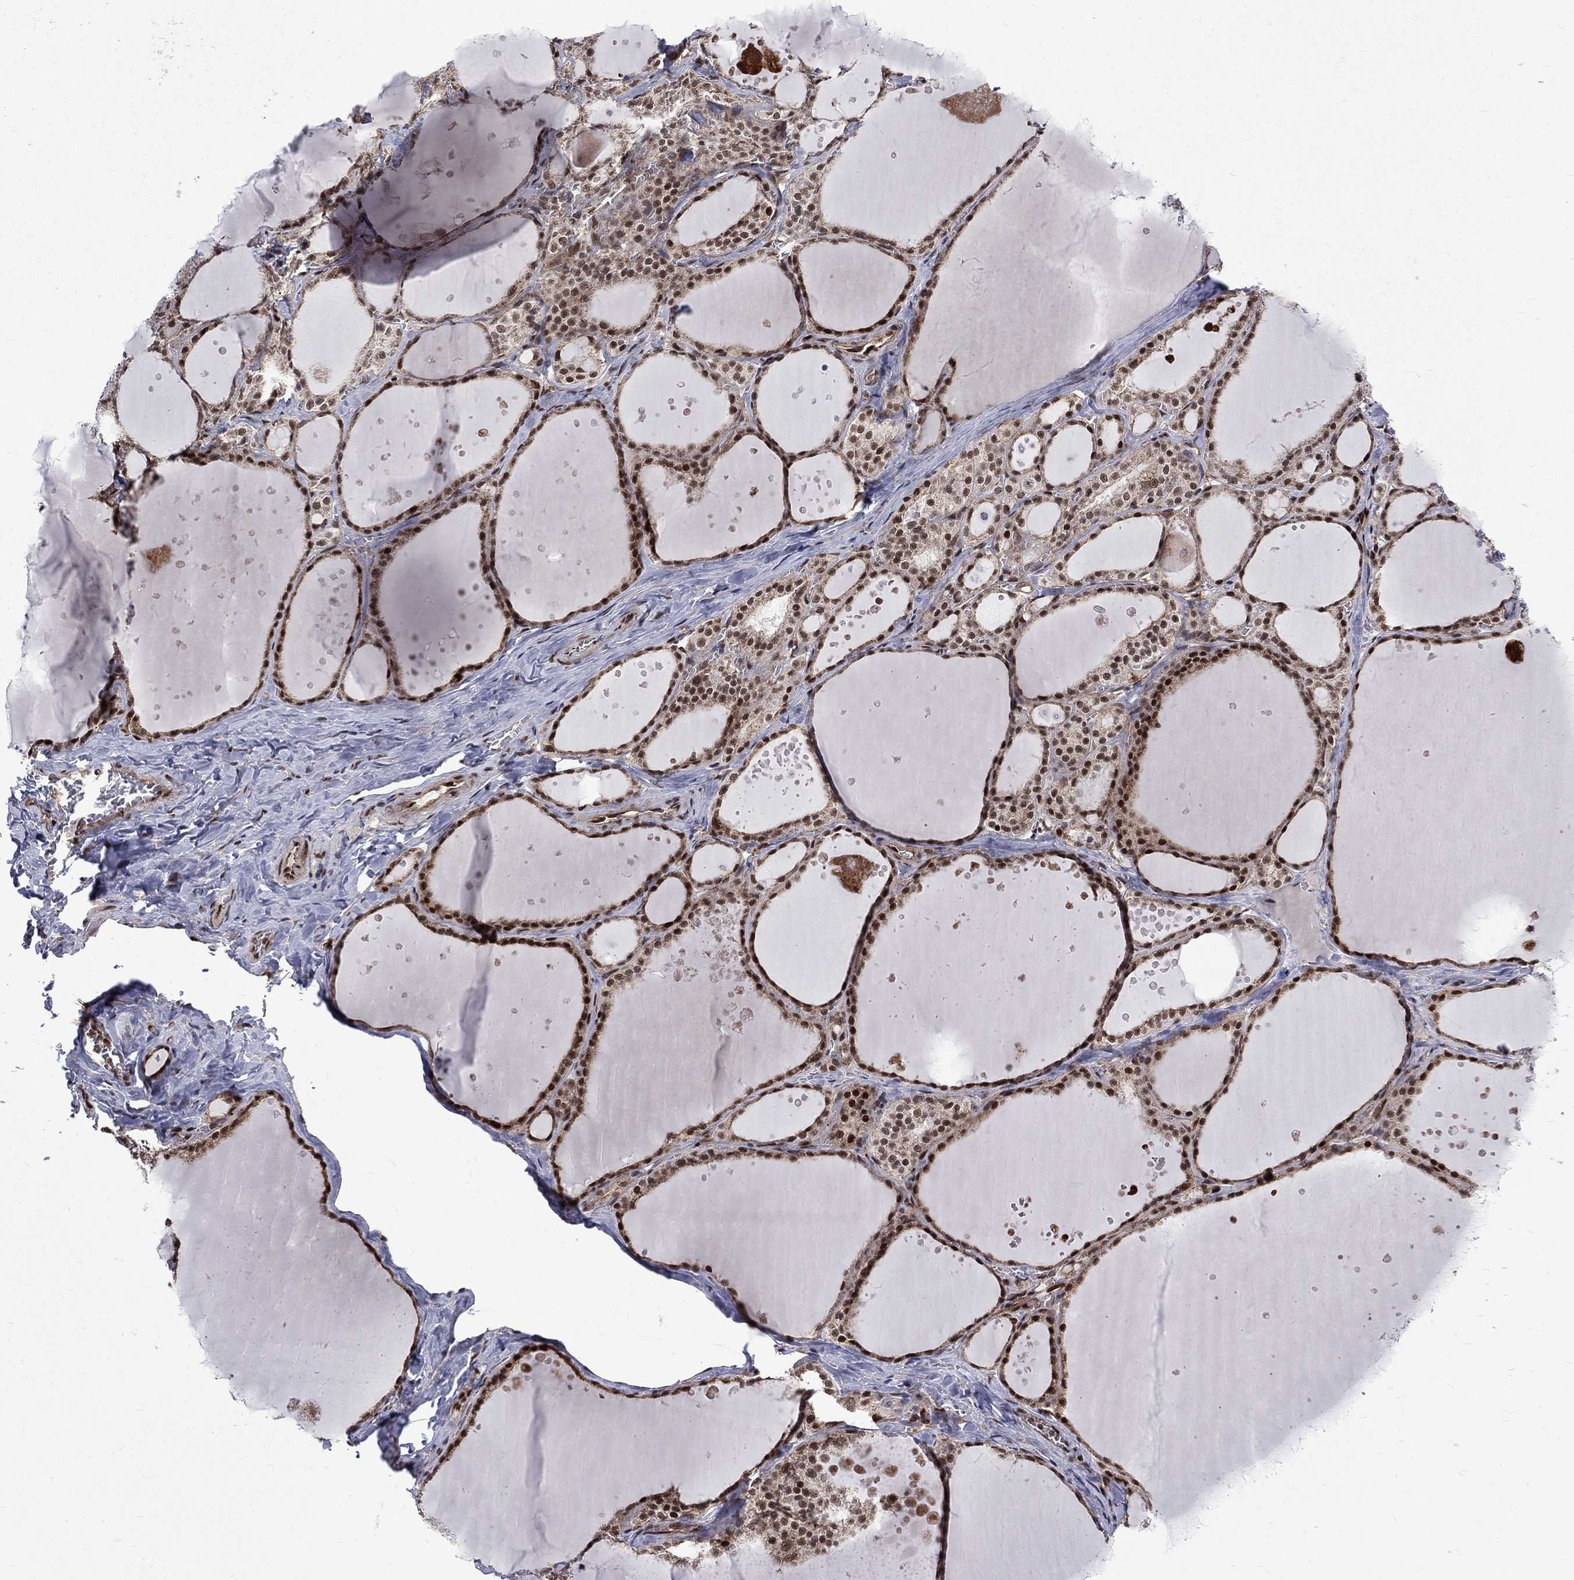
{"staining": {"intensity": "moderate", "quantity": ">75%", "location": "cytoplasmic/membranous,nuclear"}, "tissue": "thyroid gland", "cell_type": "Glandular cells", "image_type": "normal", "snomed": [{"axis": "morphology", "description": "Normal tissue, NOS"}, {"axis": "topography", "description": "Thyroid gland"}], "caption": "Glandular cells reveal medium levels of moderate cytoplasmic/membranous,nuclear positivity in about >75% of cells in unremarkable thyroid gland. (DAB (3,3'-diaminobenzidine) IHC, brown staining for protein, blue staining for nuclei).", "gene": "KPNA3", "patient": {"sex": "male", "age": 63}}